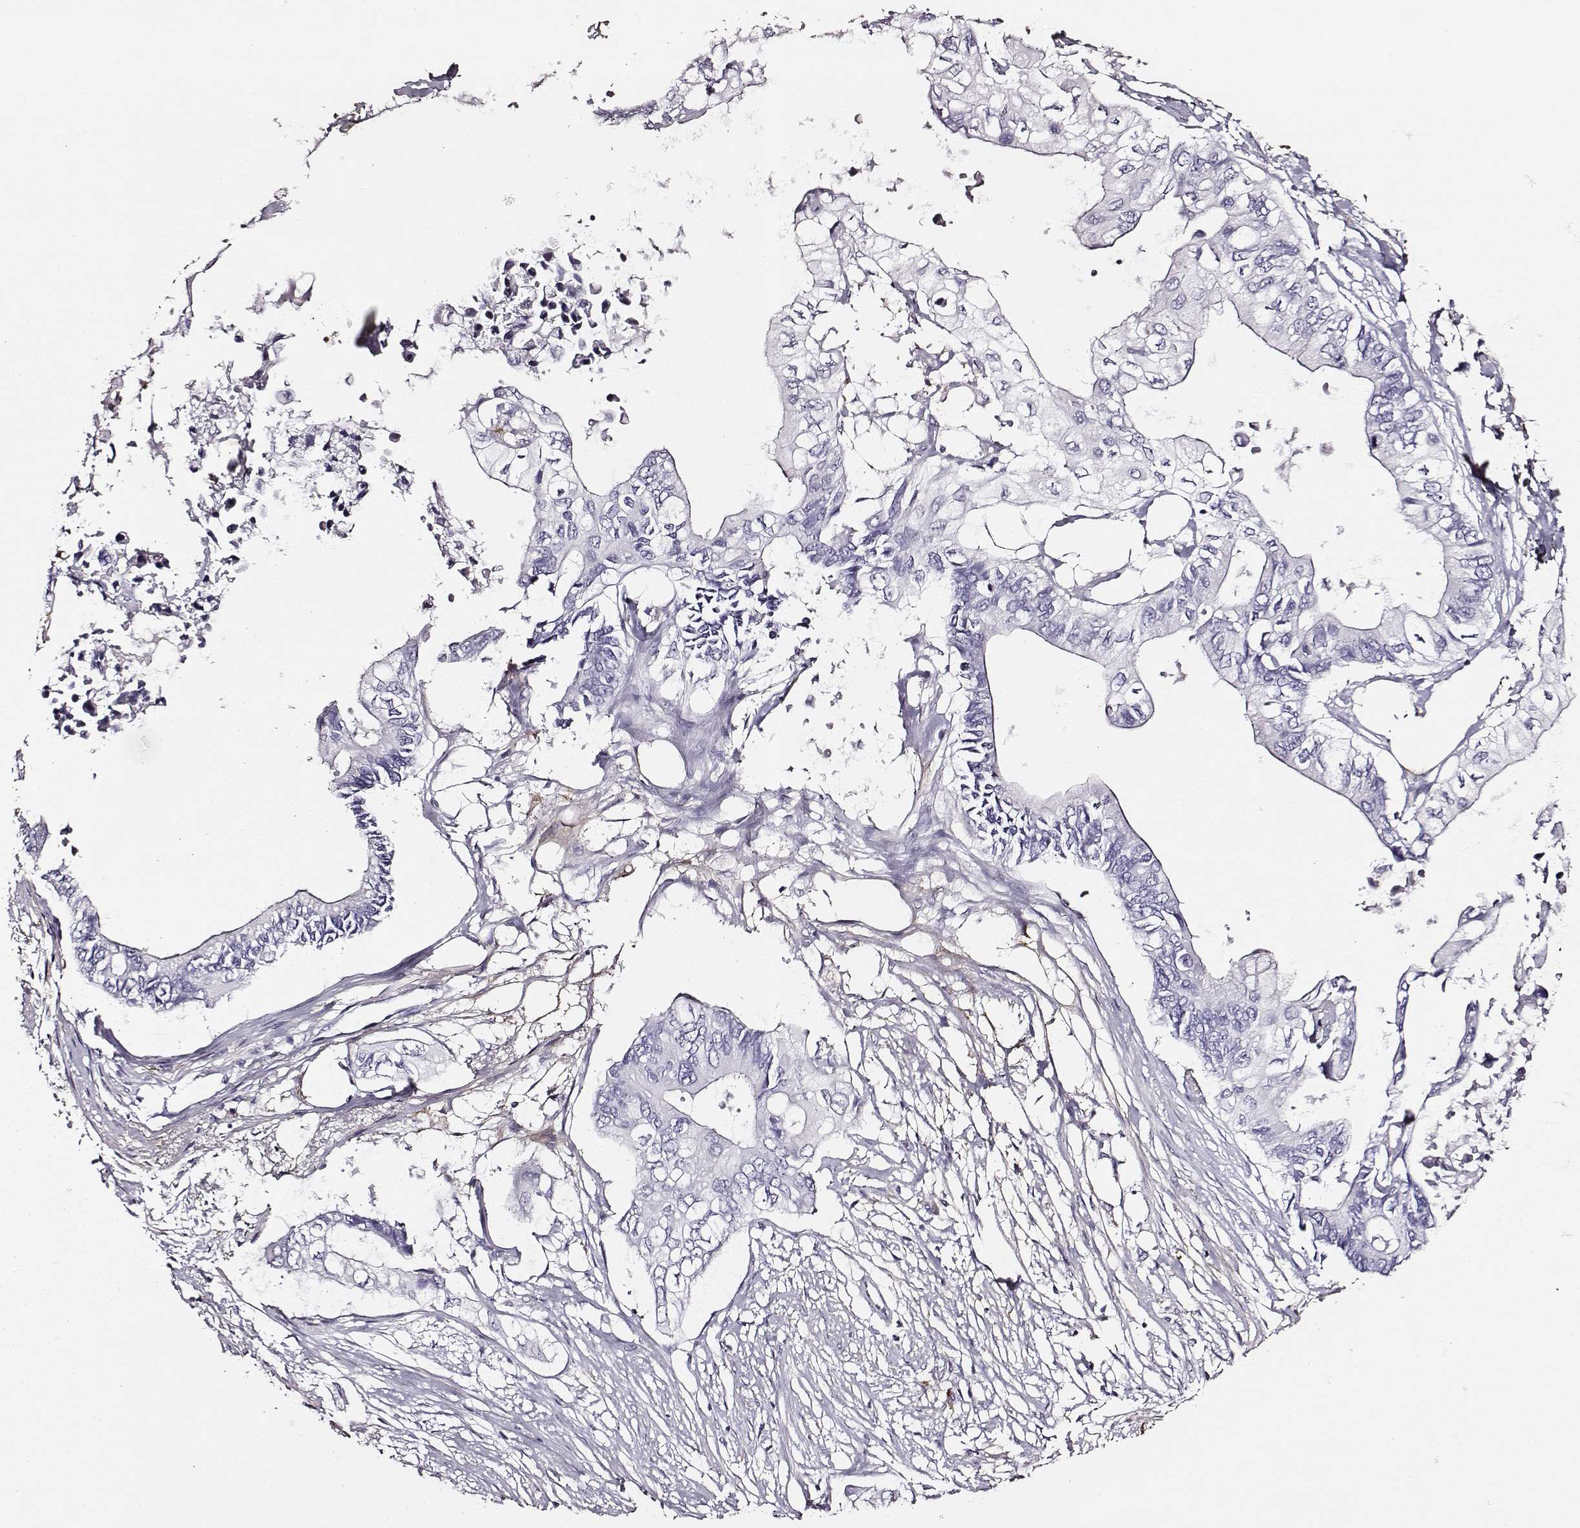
{"staining": {"intensity": "negative", "quantity": "none", "location": "none"}, "tissue": "pancreatic cancer", "cell_type": "Tumor cells", "image_type": "cancer", "snomed": [{"axis": "morphology", "description": "Adenocarcinoma, NOS"}, {"axis": "topography", "description": "Pancreas"}], "caption": "A histopathology image of human pancreatic cancer is negative for staining in tumor cells. (Immunohistochemistry, brightfield microscopy, high magnification).", "gene": "DPEP1", "patient": {"sex": "female", "age": 63}}